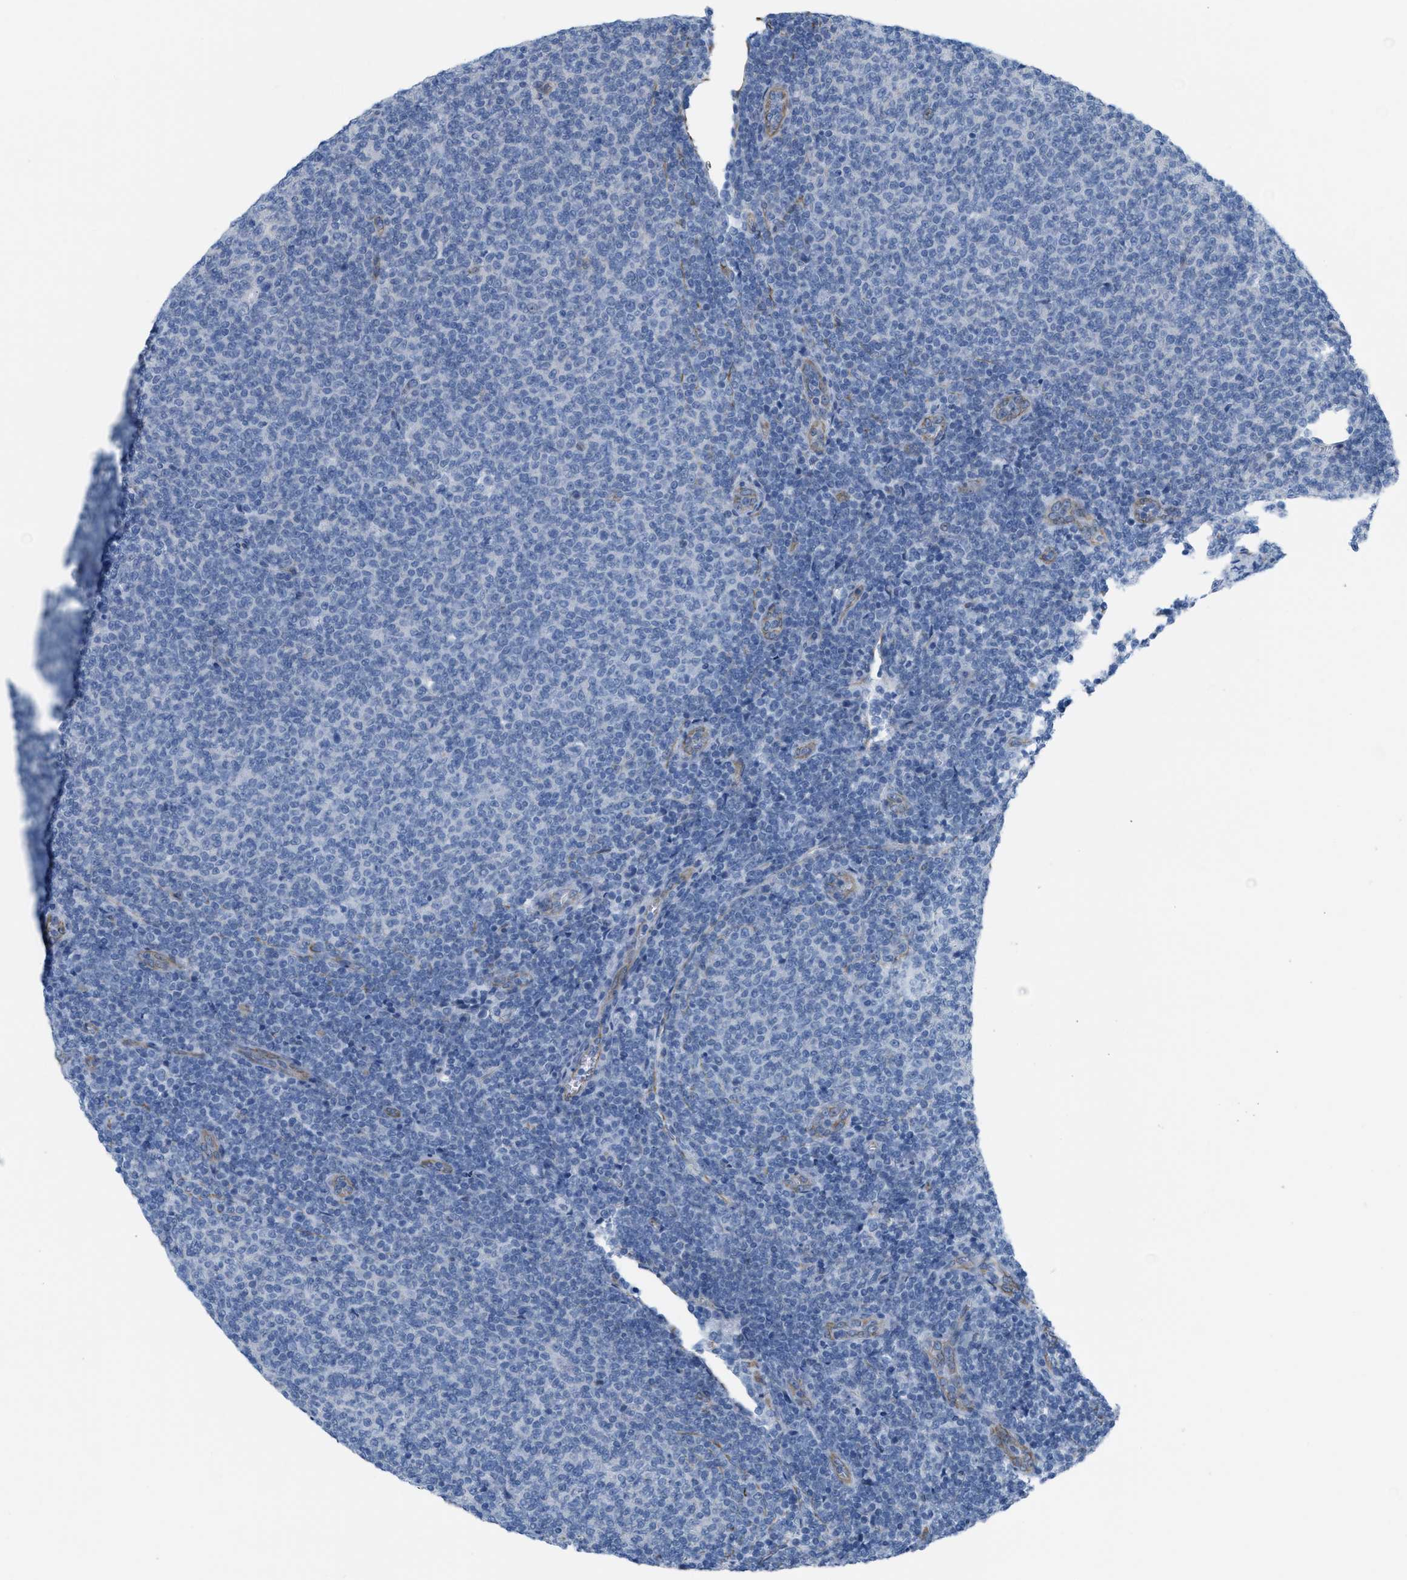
{"staining": {"intensity": "negative", "quantity": "none", "location": "none"}, "tissue": "lymphoma", "cell_type": "Tumor cells", "image_type": "cancer", "snomed": [{"axis": "morphology", "description": "Malignant lymphoma, non-Hodgkin's type, Low grade"}, {"axis": "topography", "description": "Lymph node"}], "caption": "This photomicrograph is of lymphoma stained with immunohistochemistry to label a protein in brown with the nuclei are counter-stained blue. There is no staining in tumor cells.", "gene": "SLC12A1", "patient": {"sex": "male", "age": 66}}